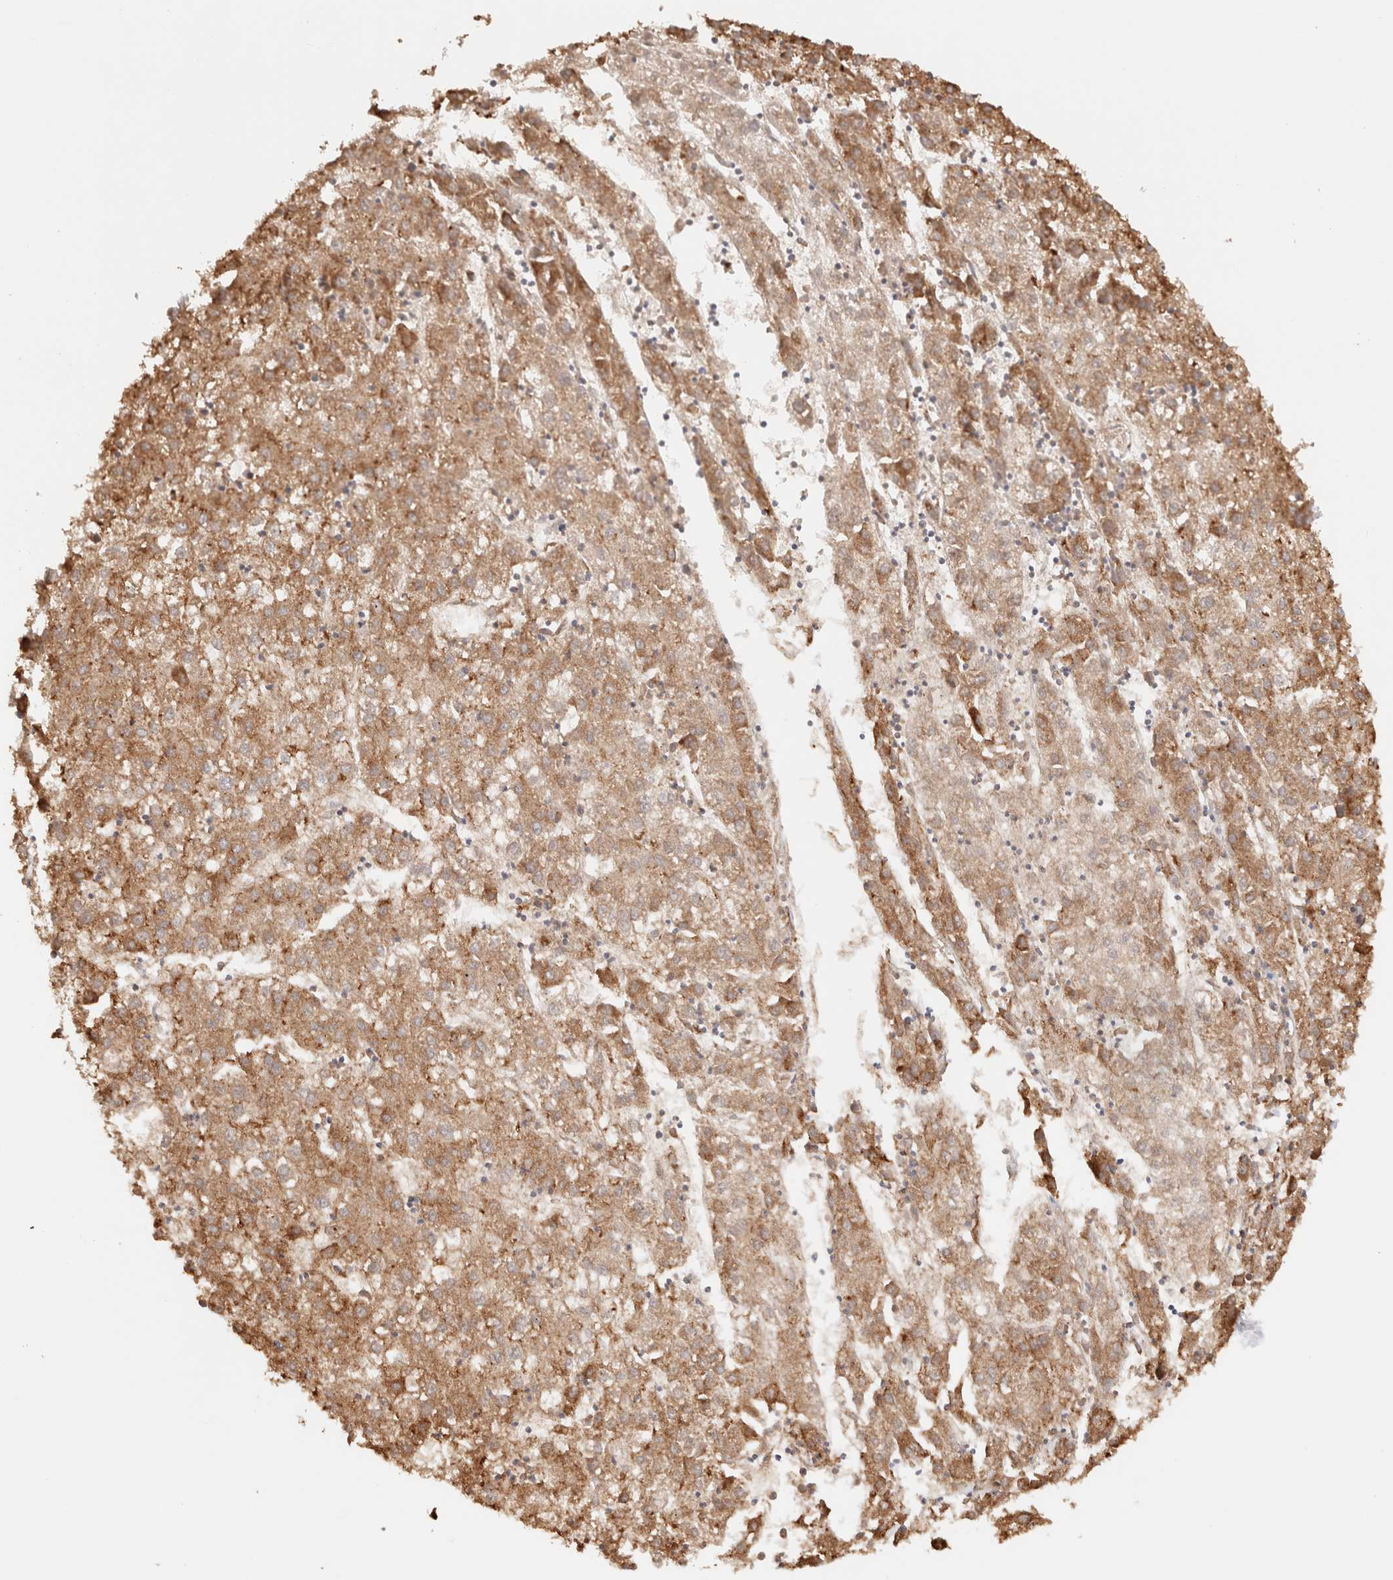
{"staining": {"intensity": "moderate", "quantity": ">75%", "location": "cytoplasmic/membranous"}, "tissue": "liver cancer", "cell_type": "Tumor cells", "image_type": "cancer", "snomed": [{"axis": "morphology", "description": "Carcinoma, Hepatocellular, NOS"}, {"axis": "topography", "description": "Liver"}], "caption": "Moderate cytoplasmic/membranous protein staining is present in about >75% of tumor cells in liver cancer (hepatocellular carcinoma). The protein of interest is shown in brown color, while the nuclei are stained blue.", "gene": "FER", "patient": {"sex": "male", "age": 72}}